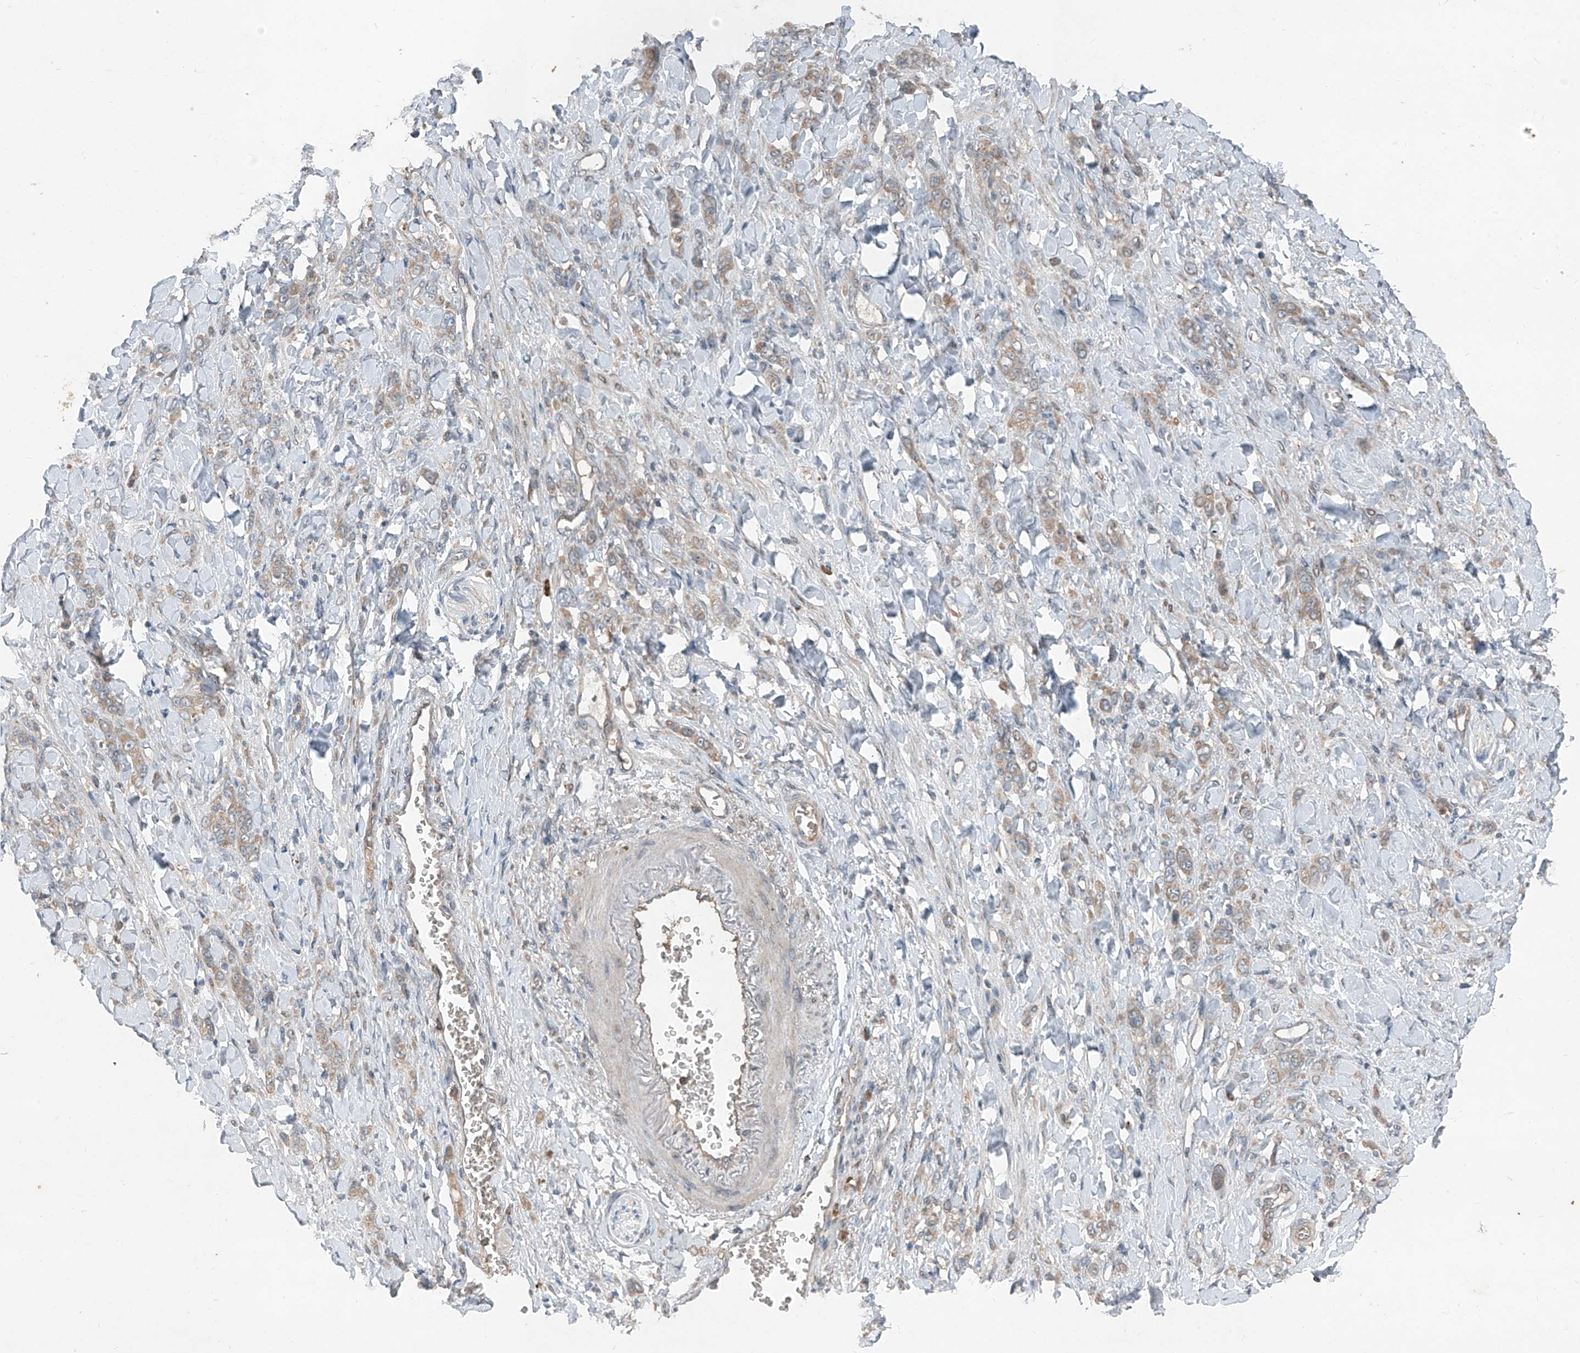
{"staining": {"intensity": "weak", "quantity": "25%-75%", "location": "cytoplasmic/membranous"}, "tissue": "stomach cancer", "cell_type": "Tumor cells", "image_type": "cancer", "snomed": [{"axis": "morphology", "description": "Normal tissue, NOS"}, {"axis": "morphology", "description": "Adenocarcinoma, NOS"}, {"axis": "topography", "description": "Stomach"}], "caption": "Protein staining of stomach cancer tissue exhibits weak cytoplasmic/membranous expression in approximately 25%-75% of tumor cells.", "gene": "FOXRED2", "patient": {"sex": "male", "age": 82}}